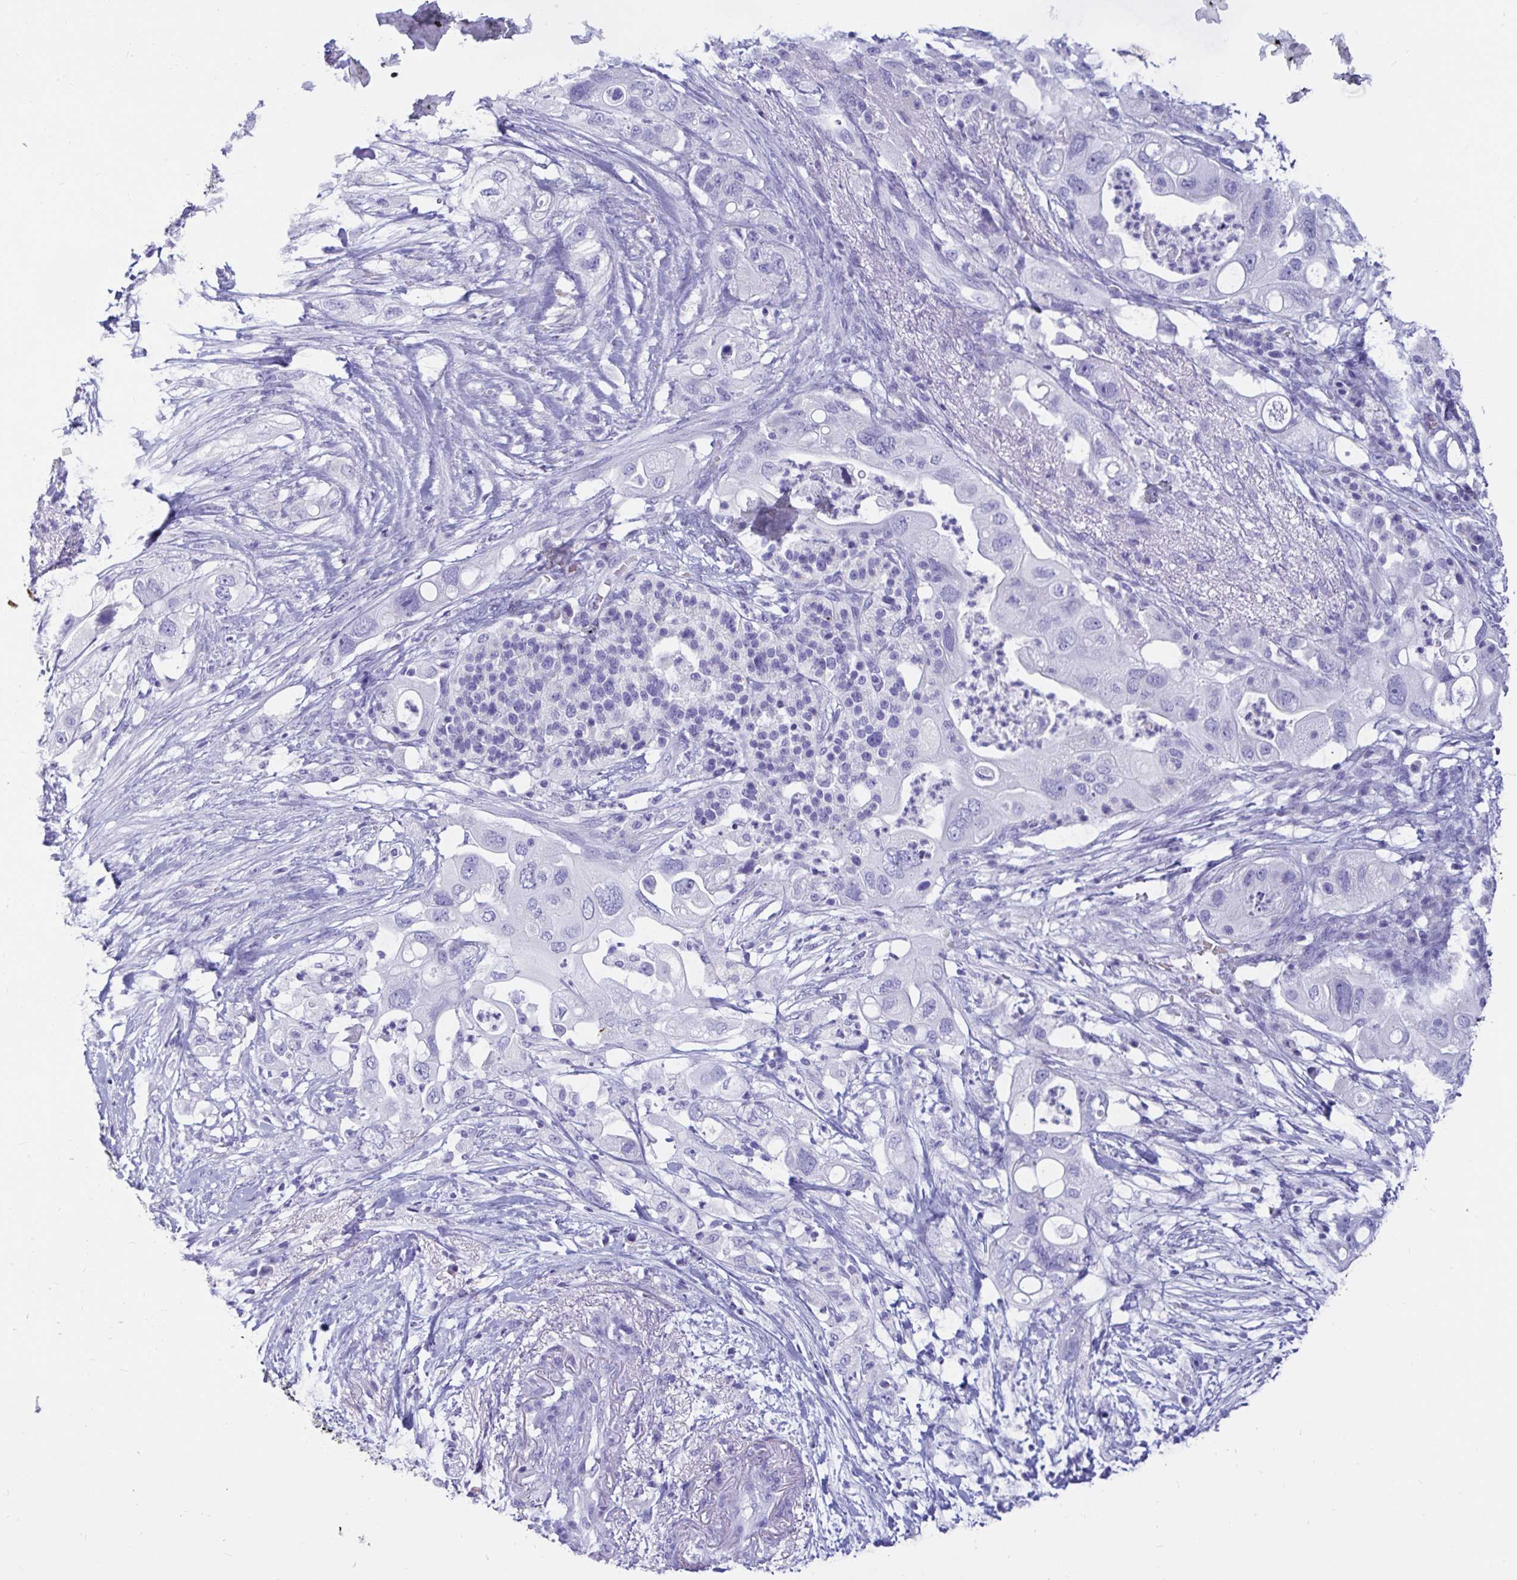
{"staining": {"intensity": "negative", "quantity": "none", "location": "none"}, "tissue": "pancreatic cancer", "cell_type": "Tumor cells", "image_type": "cancer", "snomed": [{"axis": "morphology", "description": "Adenocarcinoma, NOS"}, {"axis": "topography", "description": "Pancreas"}], "caption": "This is a micrograph of immunohistochemistry (IHC) staining of pancreatic adenocarcinoma, which shows no staining in tumor cells. (DAB (3,3'-diaminobenzidine) immunohistochemistry with hematoxylin counter stain).", "gene": "ZPBP2", "patient": {"sex": "female", "age": 72}}